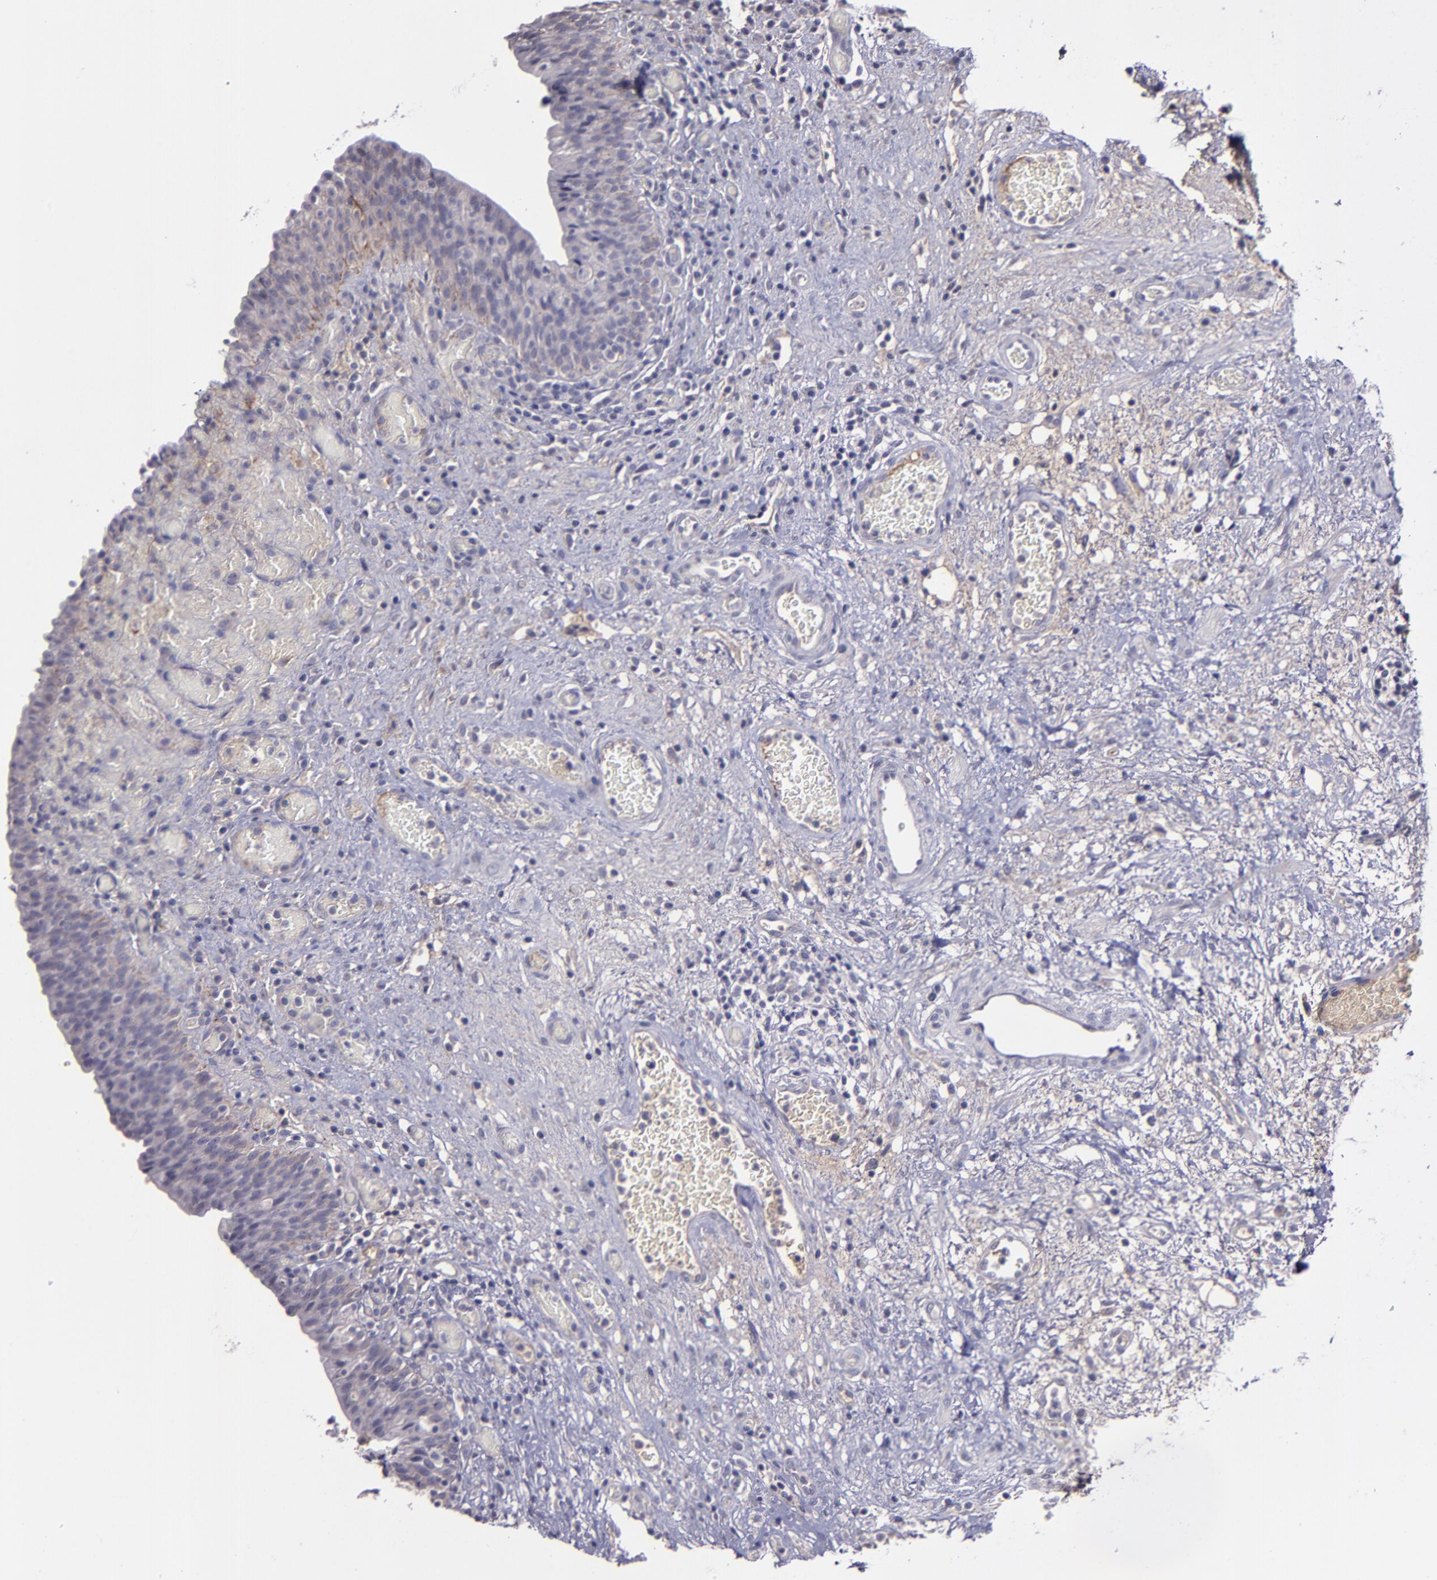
{"staining": {"intensity": "weak", "quantity": "<25%", "location": "cytoplasmic/membranous"}, "tissue": "urinary bladder", "cell_type": "Urothelial cells", "image_type": "normal", "snomed": [{"axis": "morphology", "description": "Normal tissue, NOS"}, {"axis": "morphology", "description": "Urothelial carcinoma, High grade"}, {"axis": "topography", "description": "Urinary bladder"}], "caption": "The immunohistochemistry photomicrograph has no significant positivity in urothelial cells of urinary bladder.", "gene": "MASP1", "patient": {"sex": "male", "age": 51}}